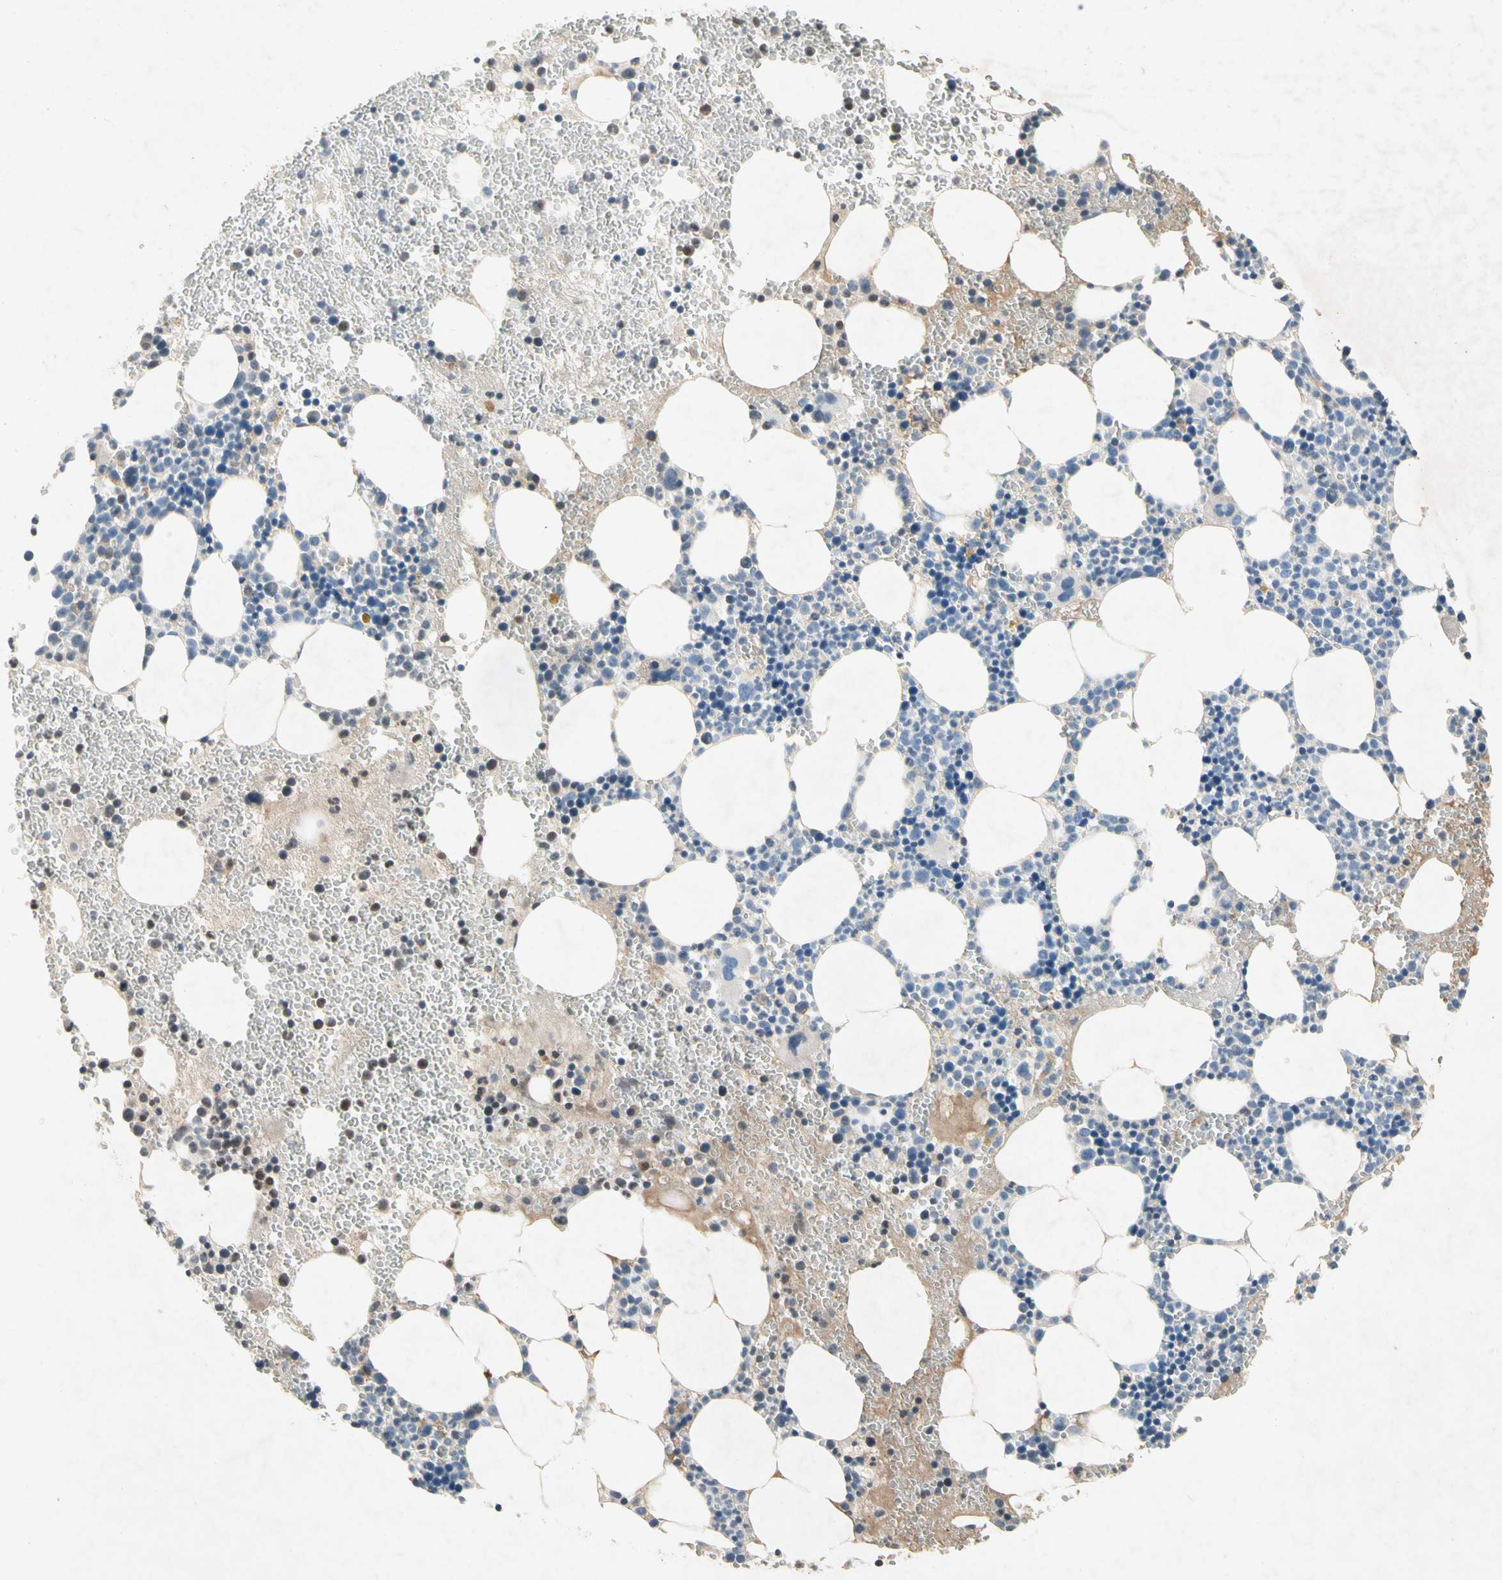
{"staining": {"intensity": "strong", "quantity": "<25%", "location": "nuclear"}, "tissue": "bone marrow", "cell_type": "Hematopoietic cells", "image_type": "normal", "snomed": [{"axis": "morphology", "description": "Normal tissue, NOS"}, {"axis": "morphology", "description": "Inflammation, NOS"}, {"axis": "topography", "description": "Bone marrow"}], "caption": "Immunohistochemical staining of benign bone marrow reveals medium levels of strong nuclear staining in approximately <25% of hematopoietic cells.", "gene": "NDFIP2", "patient": {"sex": "female", "age": 76}}